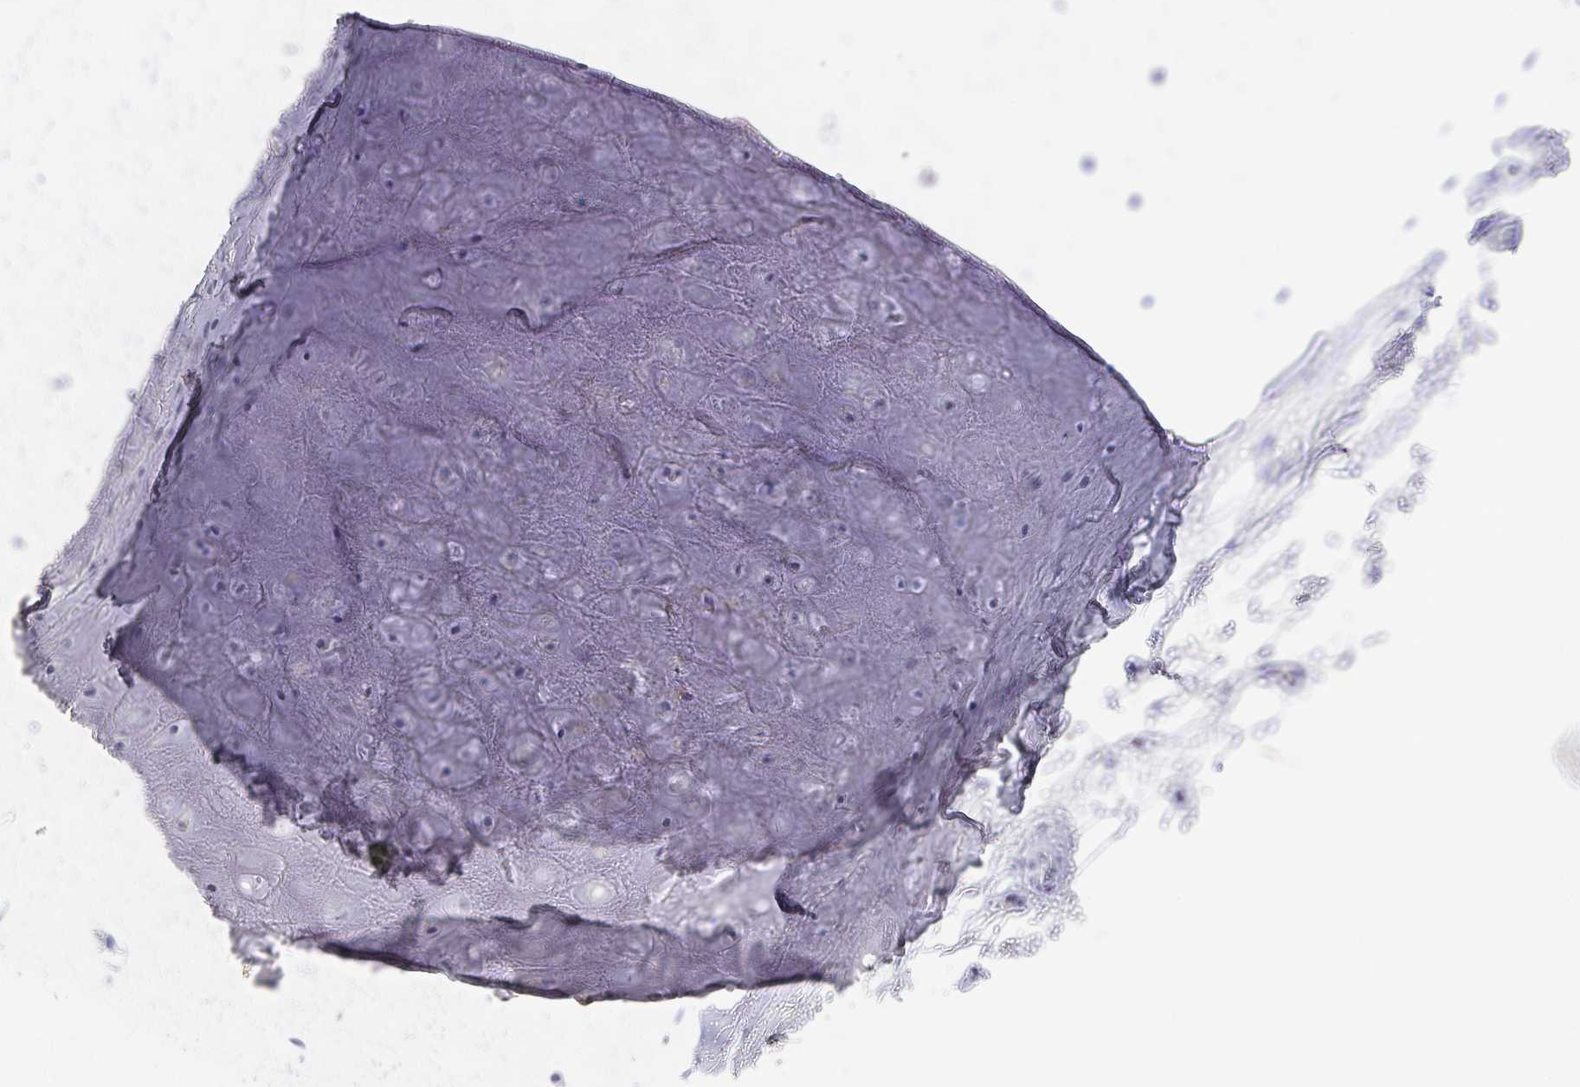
{"staining": {"intensity": "negative", "quantity": "none", "location": "none"}, "tissue": "adipose tissue", "cell_type": "Adipocytes", "image_type": "normal", "snomed": [{"axis": "morphology", "description": "Normal tissue, NOS"}, {"axis": "topography", "description": "Cartilage tissue"}], "caption": "This is an immunohistochemistry (IHC) photomicrograph of unremarkable adipose tissue. There is no staining in adipocytes.", "gene": "RHOV", "patient": {"sex": "male", "age": 65}}